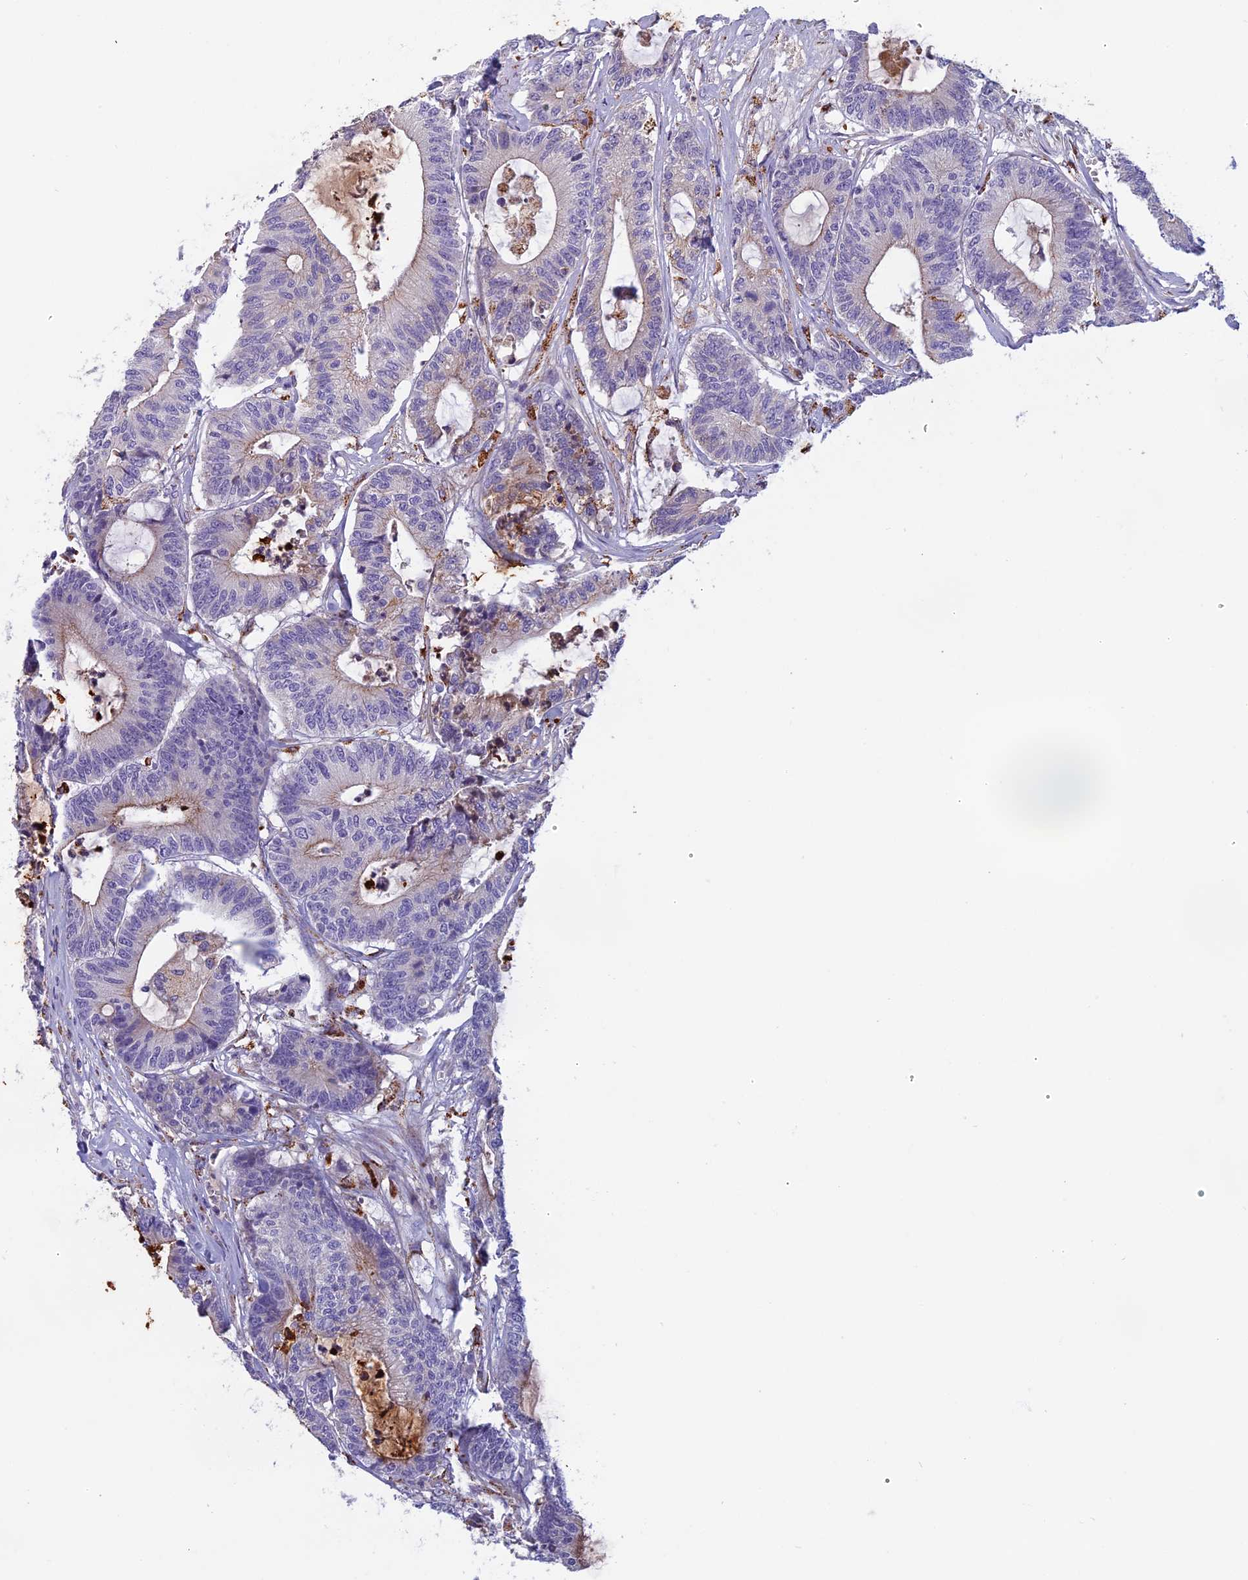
{"staining": {"intensity": "moderate", "quantity": "25%-75%", "location": "cytoplasmic/membranous"}, "tissue": "colorectal cancer", "cell_type": "Tumor cells", "image_type": "cancer", "snomed": [{"axis": "morphology", "description": "Adenocarcinoma, NOS"}, {"axis": "topography", "description": "Colon"}], "caption": "Immunohistochemistry (DAB) staining of colorectal cancer (adenocarcinoma) shows moderate cytoplasmic/membranous protein staining in about 25%-75% of tumor cells.", "gene": "SEMA7A", "patient": {"sex": "female", "age": 84}}